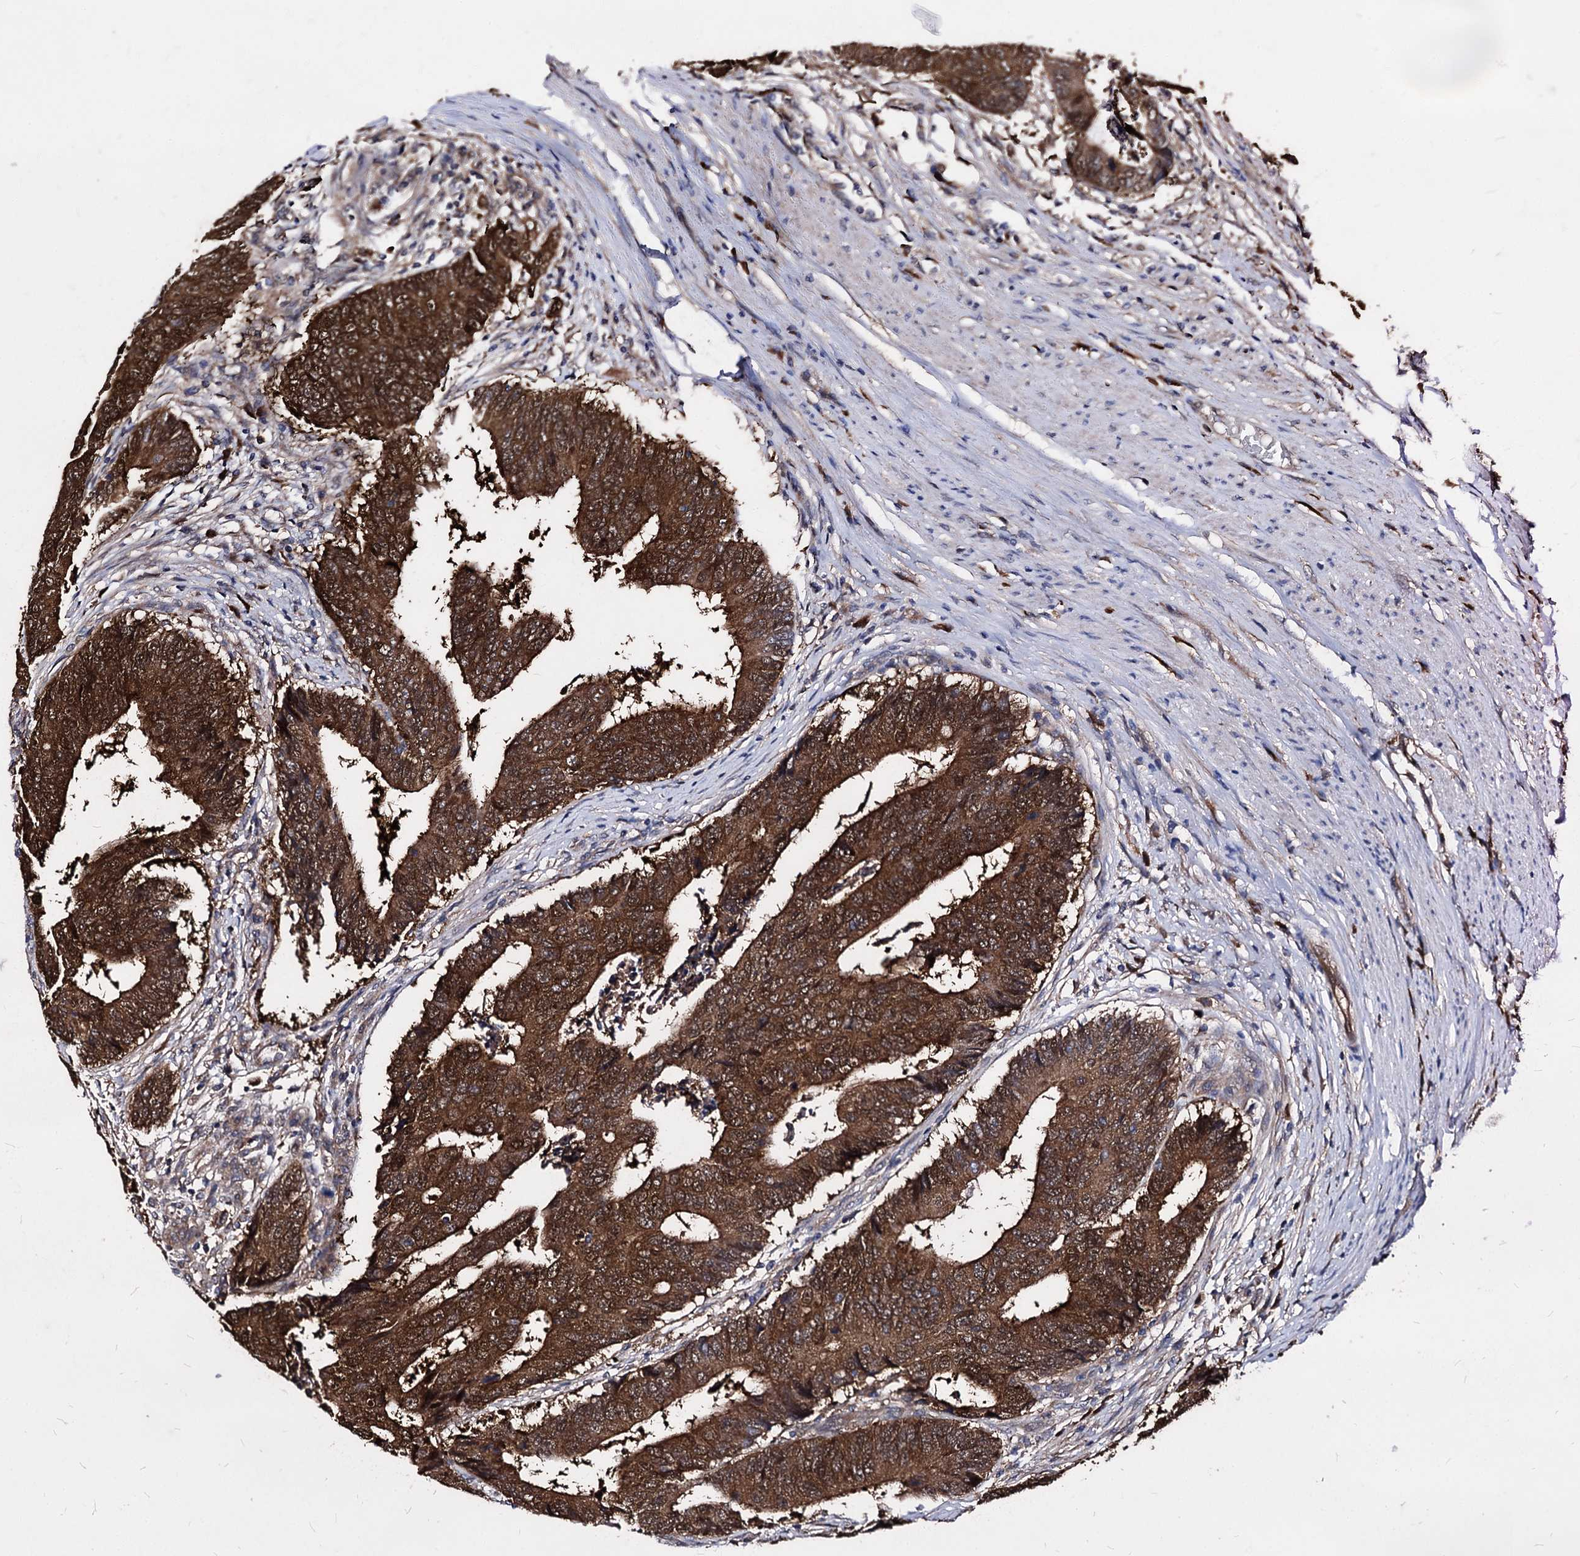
{"staining": {"intensity": "moderate", "quantity": ">75%", "location": "cytoplasmic/membranous"}, "tissue": "colorectal cancer", "cell_type": "Tumor cells", "image_type": "cancer", "snomed": [{"axis": "morphology", "description": "Adenocarcinoma, NOS"}, {"axis": "topography", "description": "Rectum"}], "caption": "The photomicrograph exhibits immunohistochemical staining of colorectal cancer. There is moderate cytoplasmic/membranous staining is identified in approximately >75% of tumor cells.", "gene": "NME1", "patient": {"sex": "male", "age": 84}}